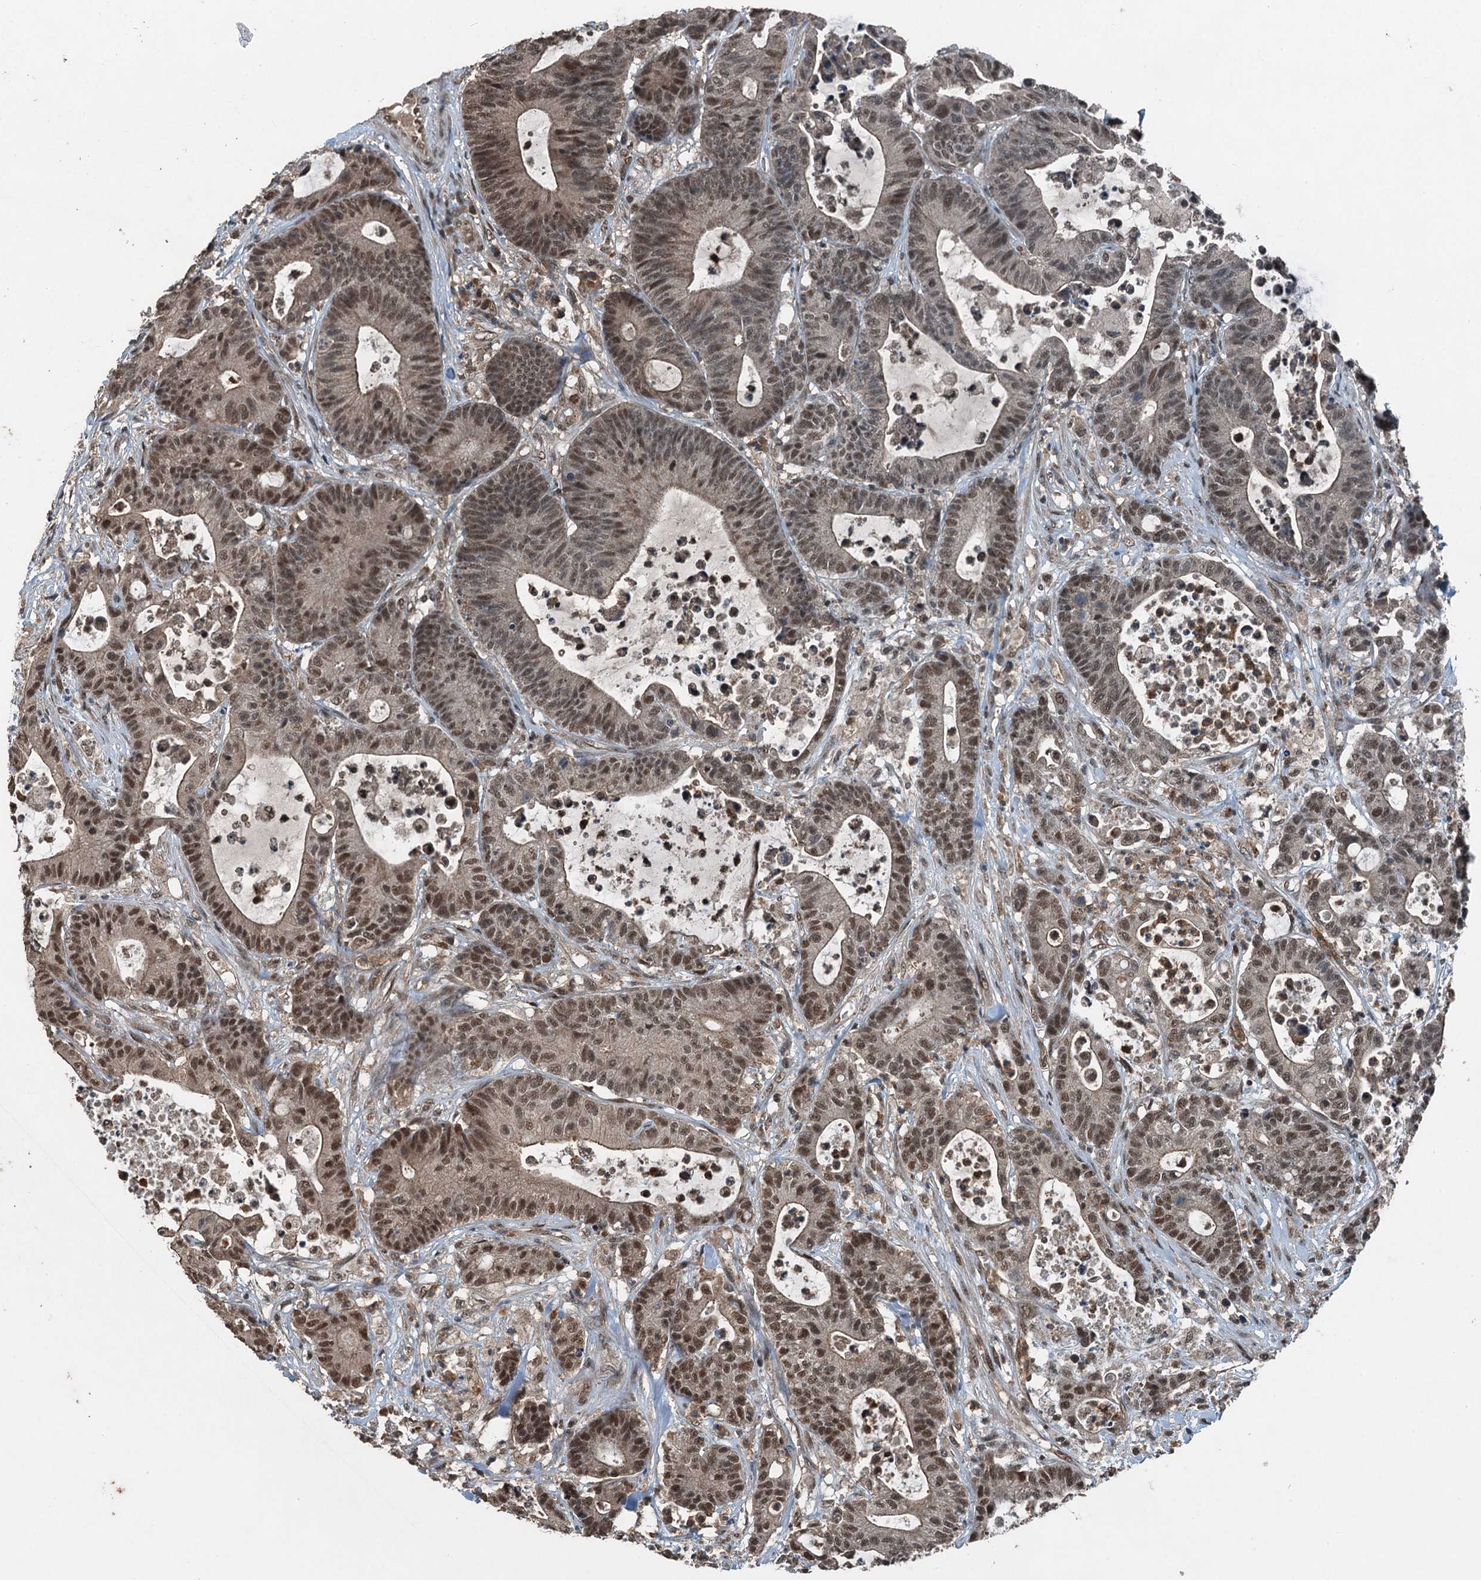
{"staining": {"intensity": "moderate", "quantity": ">75%", "location": "nuclear"}, "tissue": "colorectal cancer", "cell_type": "Tumor cells", "image_type": "cancer", "snomed": [{"axis": "morphology", "description": "Adenocarcinoma, NOS"}, {"axis": "topography", "description": "Colon"}], "caption": "A high-resolution image shows IHC staining of colorectal cancer (adenocarcinoma), which displays moderate nuclear positivity in approximately >75% of tumor cells. The protein of interest is stained brown, and the nuclei are stained in blue (DAB (3,3'-diaminobenzidine) IHC with brightfield microscopy, high magnification).", "gene": "UBXN6", "patient": {"sex": "female", "age": 84}}